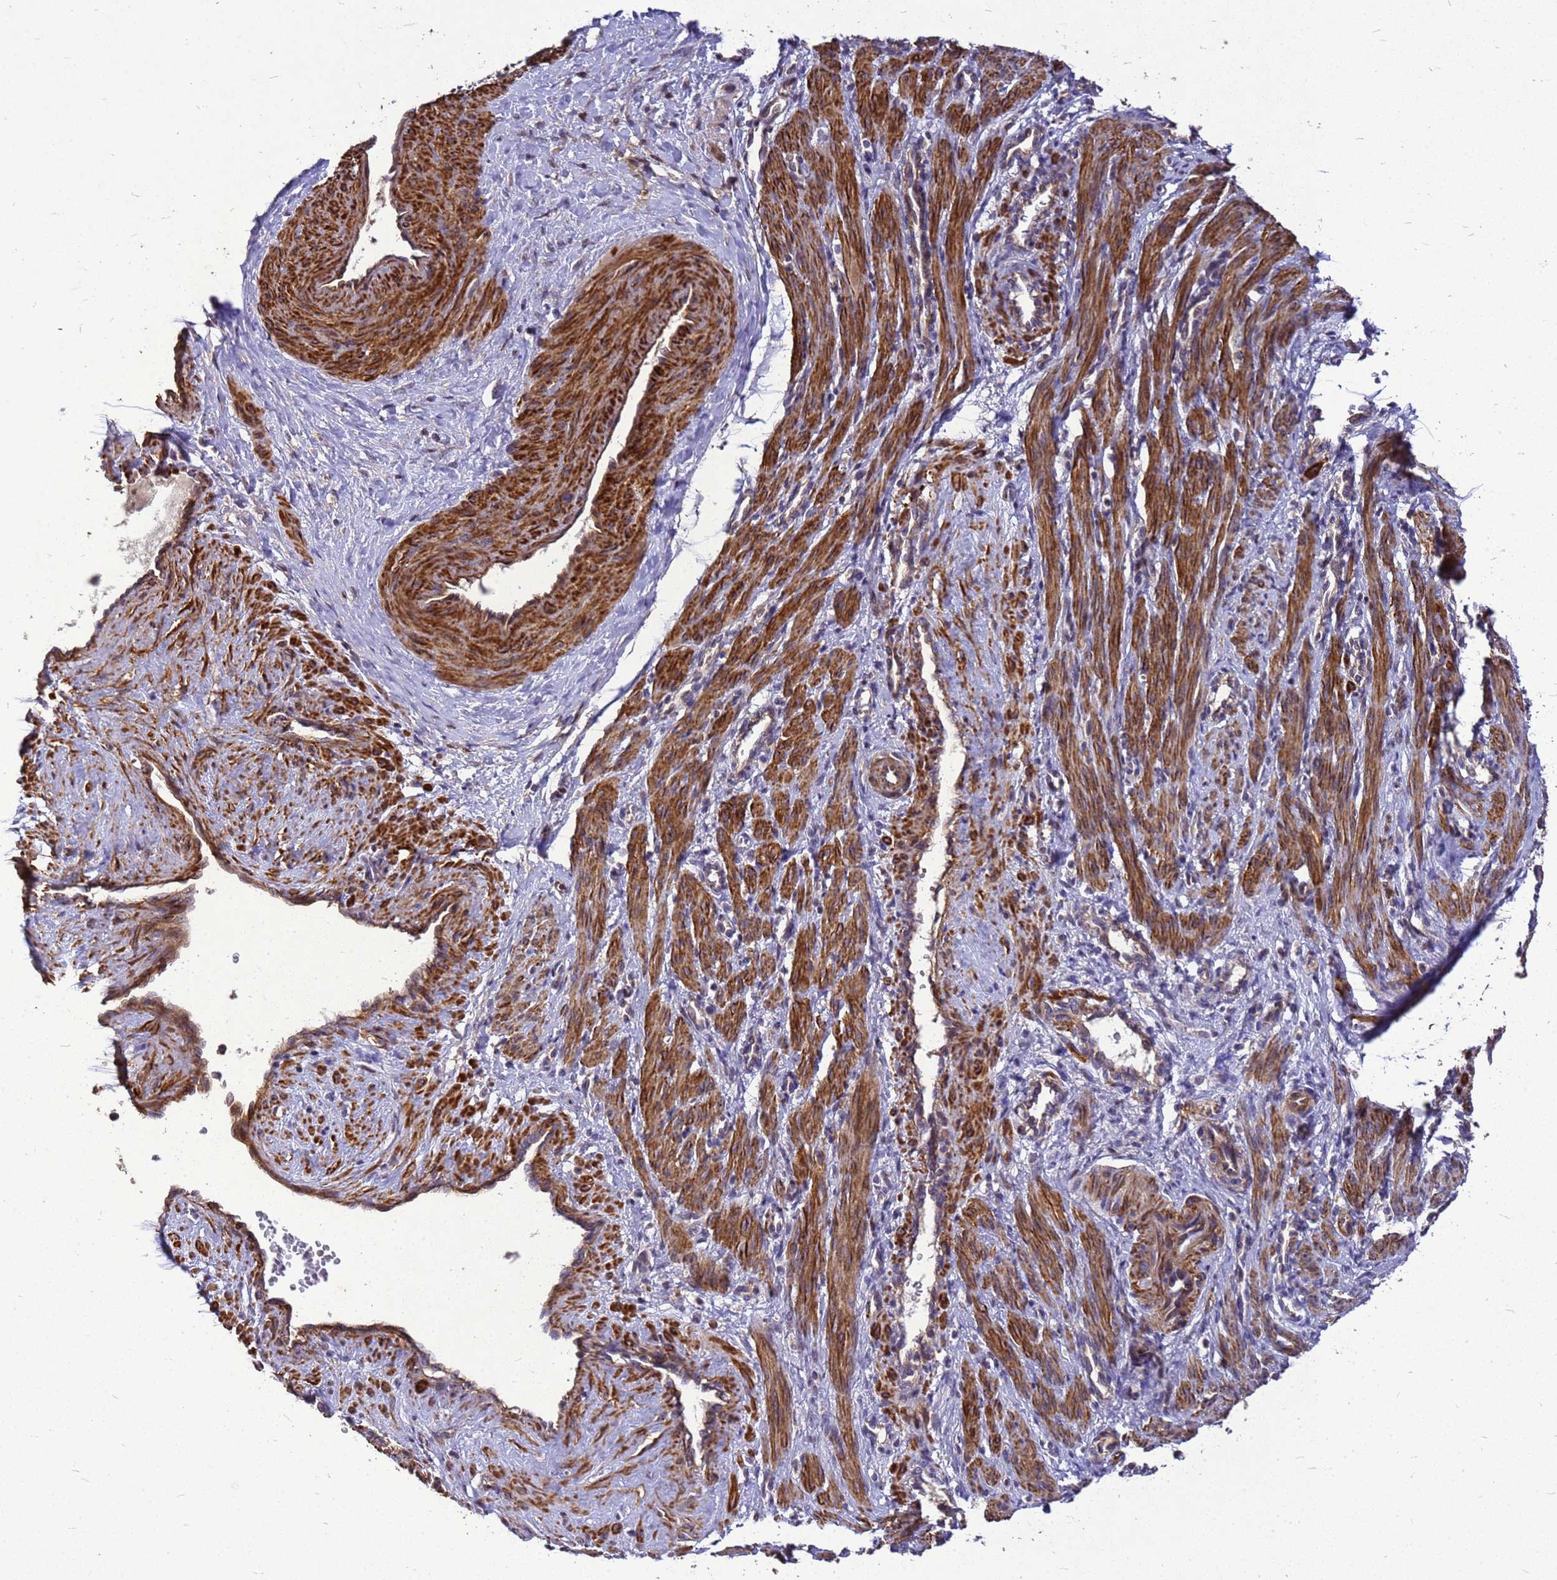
{"staining": {"intensity": "strong", "quantity": ">75%", "location": "cytoplasmic/membranous"}, "tissue": "smooth muscle", "cell_type": "Smooth muscle cells", "image_type": "normal", "snomed": [{"axis": "morphology", "description": "Normal tissue, NOS"}, {"axis": "topography", "description": "Endometrium"}], "caption": "Immunohistochemical staining of unremarkable smooth muscle shows >75% levels of strong cytoplasmic/membranous protein staining in approximately >75% of smooth muscle cells.", "gene": "RSPRY1", "patient": {"sex": "female", "age": 33}}